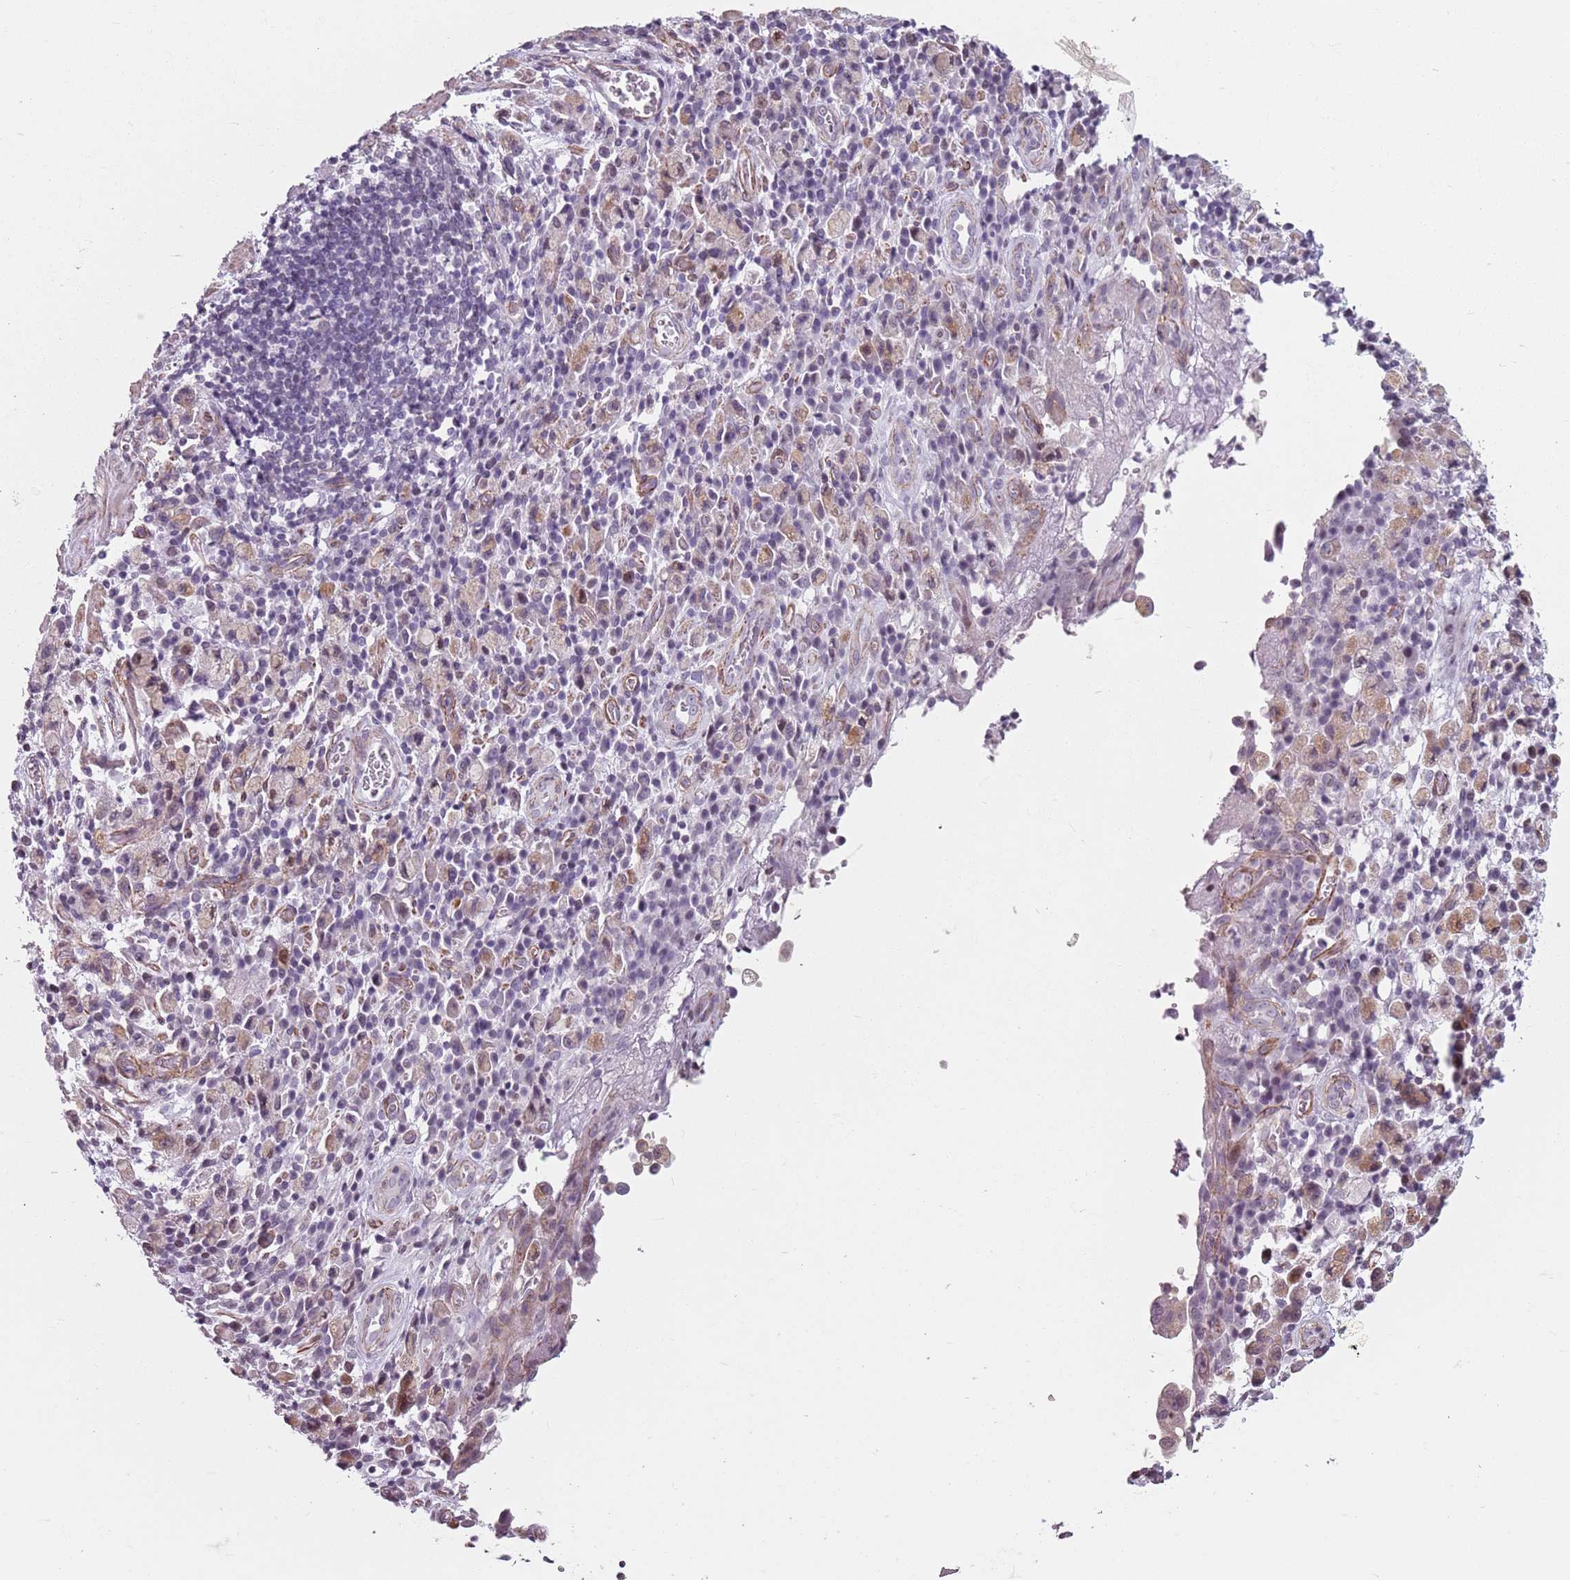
{"staining": {"intensity": "weak", "quantity": "25%-75%", "location": "cytoplasmic/membranous"}, "tissue": "stomach cancer", "cell_type": "Tumor cells", "image_type": "cancer", "snomed": [{"axis": "morphology", "description": "Adenocarcinoma, NOS"}, {"axis": "topography", "description": "Stomach"}], "caption": "Brown immunohistochemical staining in human stomach adenocarcinoma reveals weak cytoplasmic/membranous staining in approximately 25%-75% of tumor cells.", "gene": "TMC4", "patient": {"sex": "male", "age": 77}}